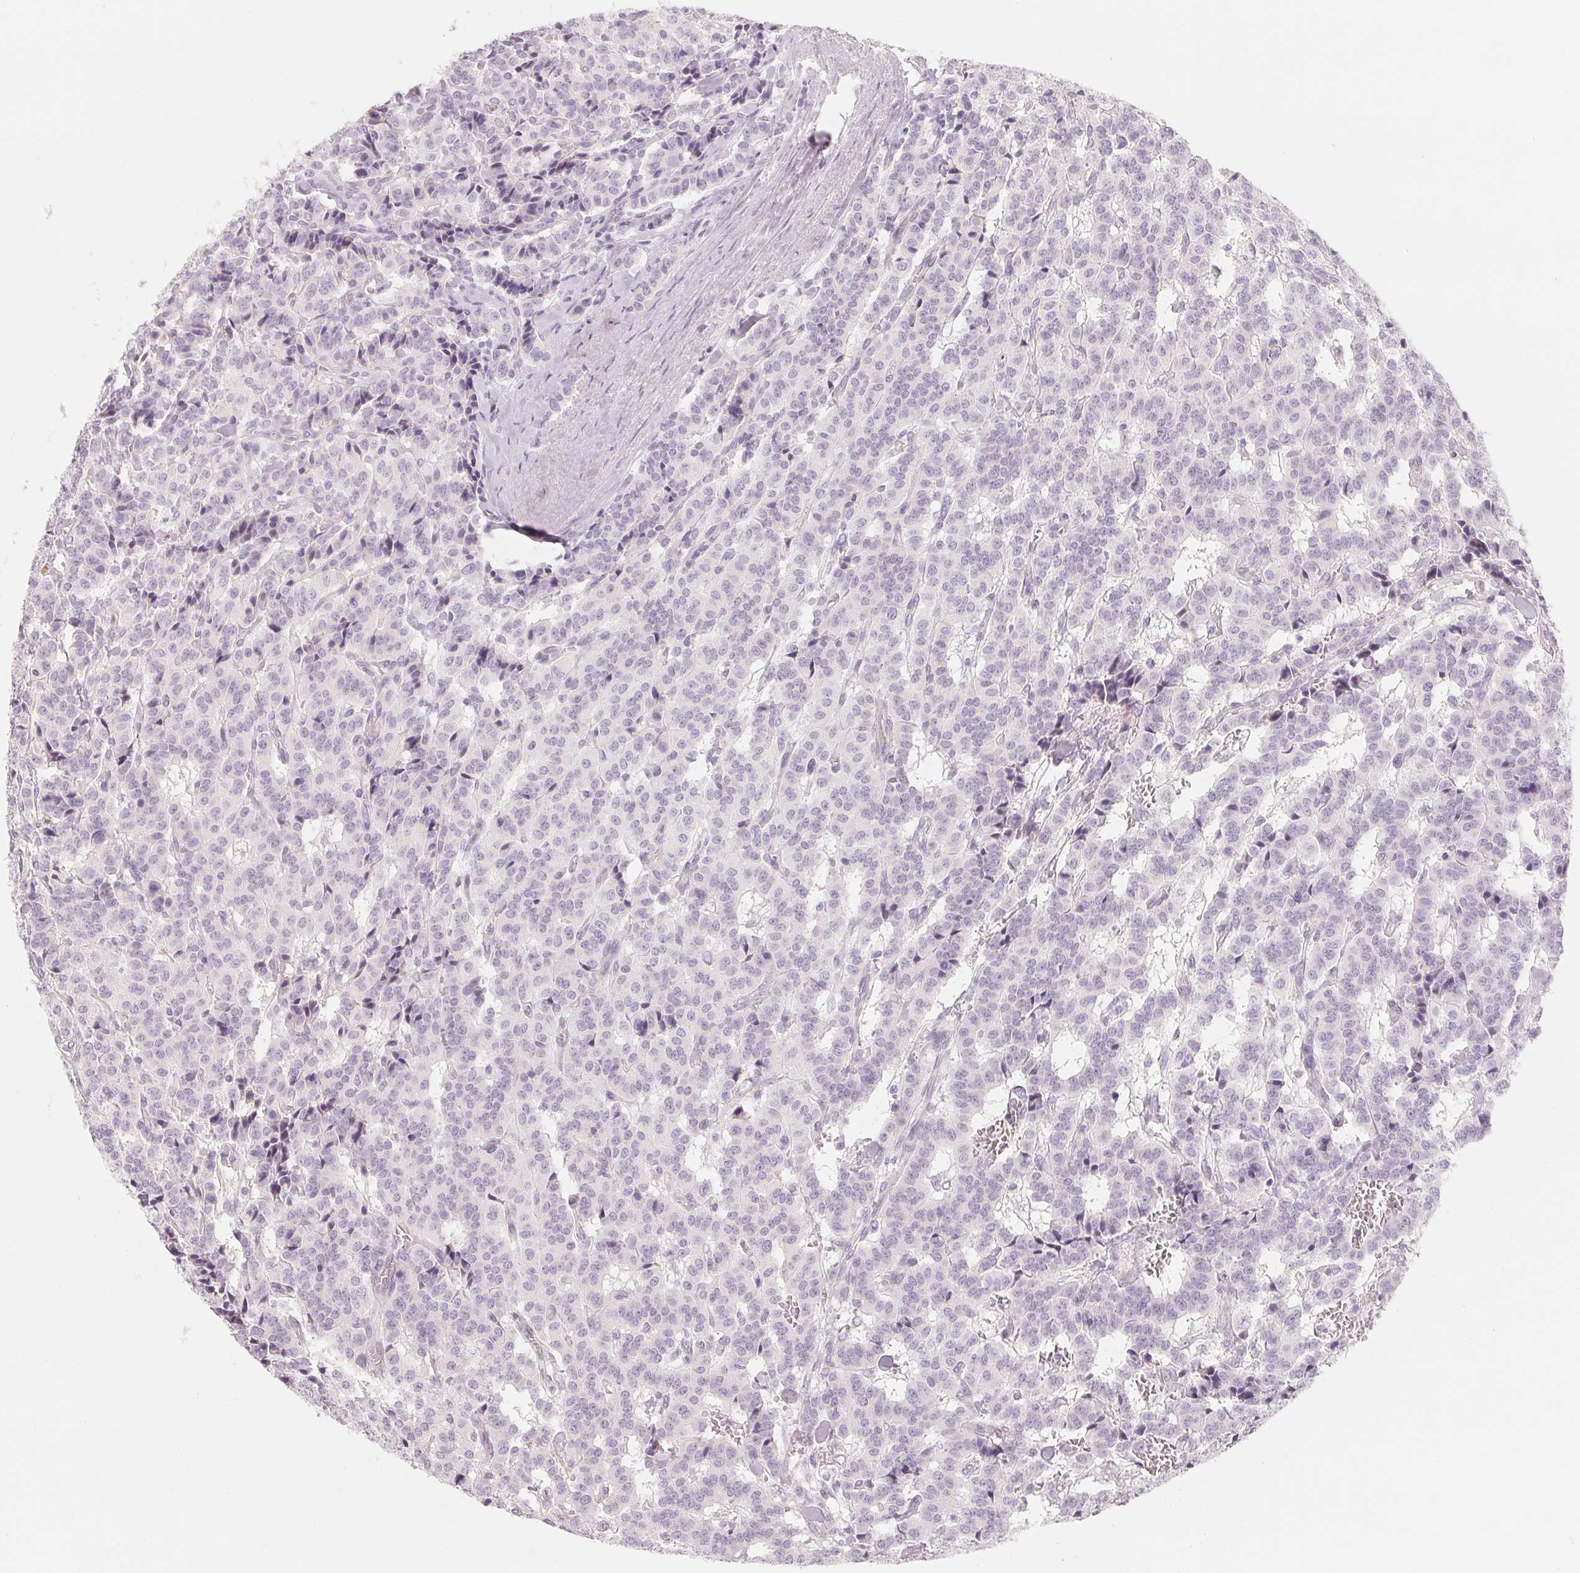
{"staining": {"intensity": "negative", "quantity": "none", "location": "none"}, "tissue": "carcinoid", "cell_type": "Tumor cells", "image_type": "cancer", "snomed": [{"axis": "morphology", "description": "Normal tissue, NOS"}, {"axis": "morphology", "description": "Carcinoid, malignant, NOS"}, {"axis": "topography", "description": "Lung"}], "caption": "Immunohistochemistry (IHC) of carcinoid (malignant) exhibits no expression in tumor cells.", "gene": "CFHR2", "patient": {"sex": "female", "age": 46}}